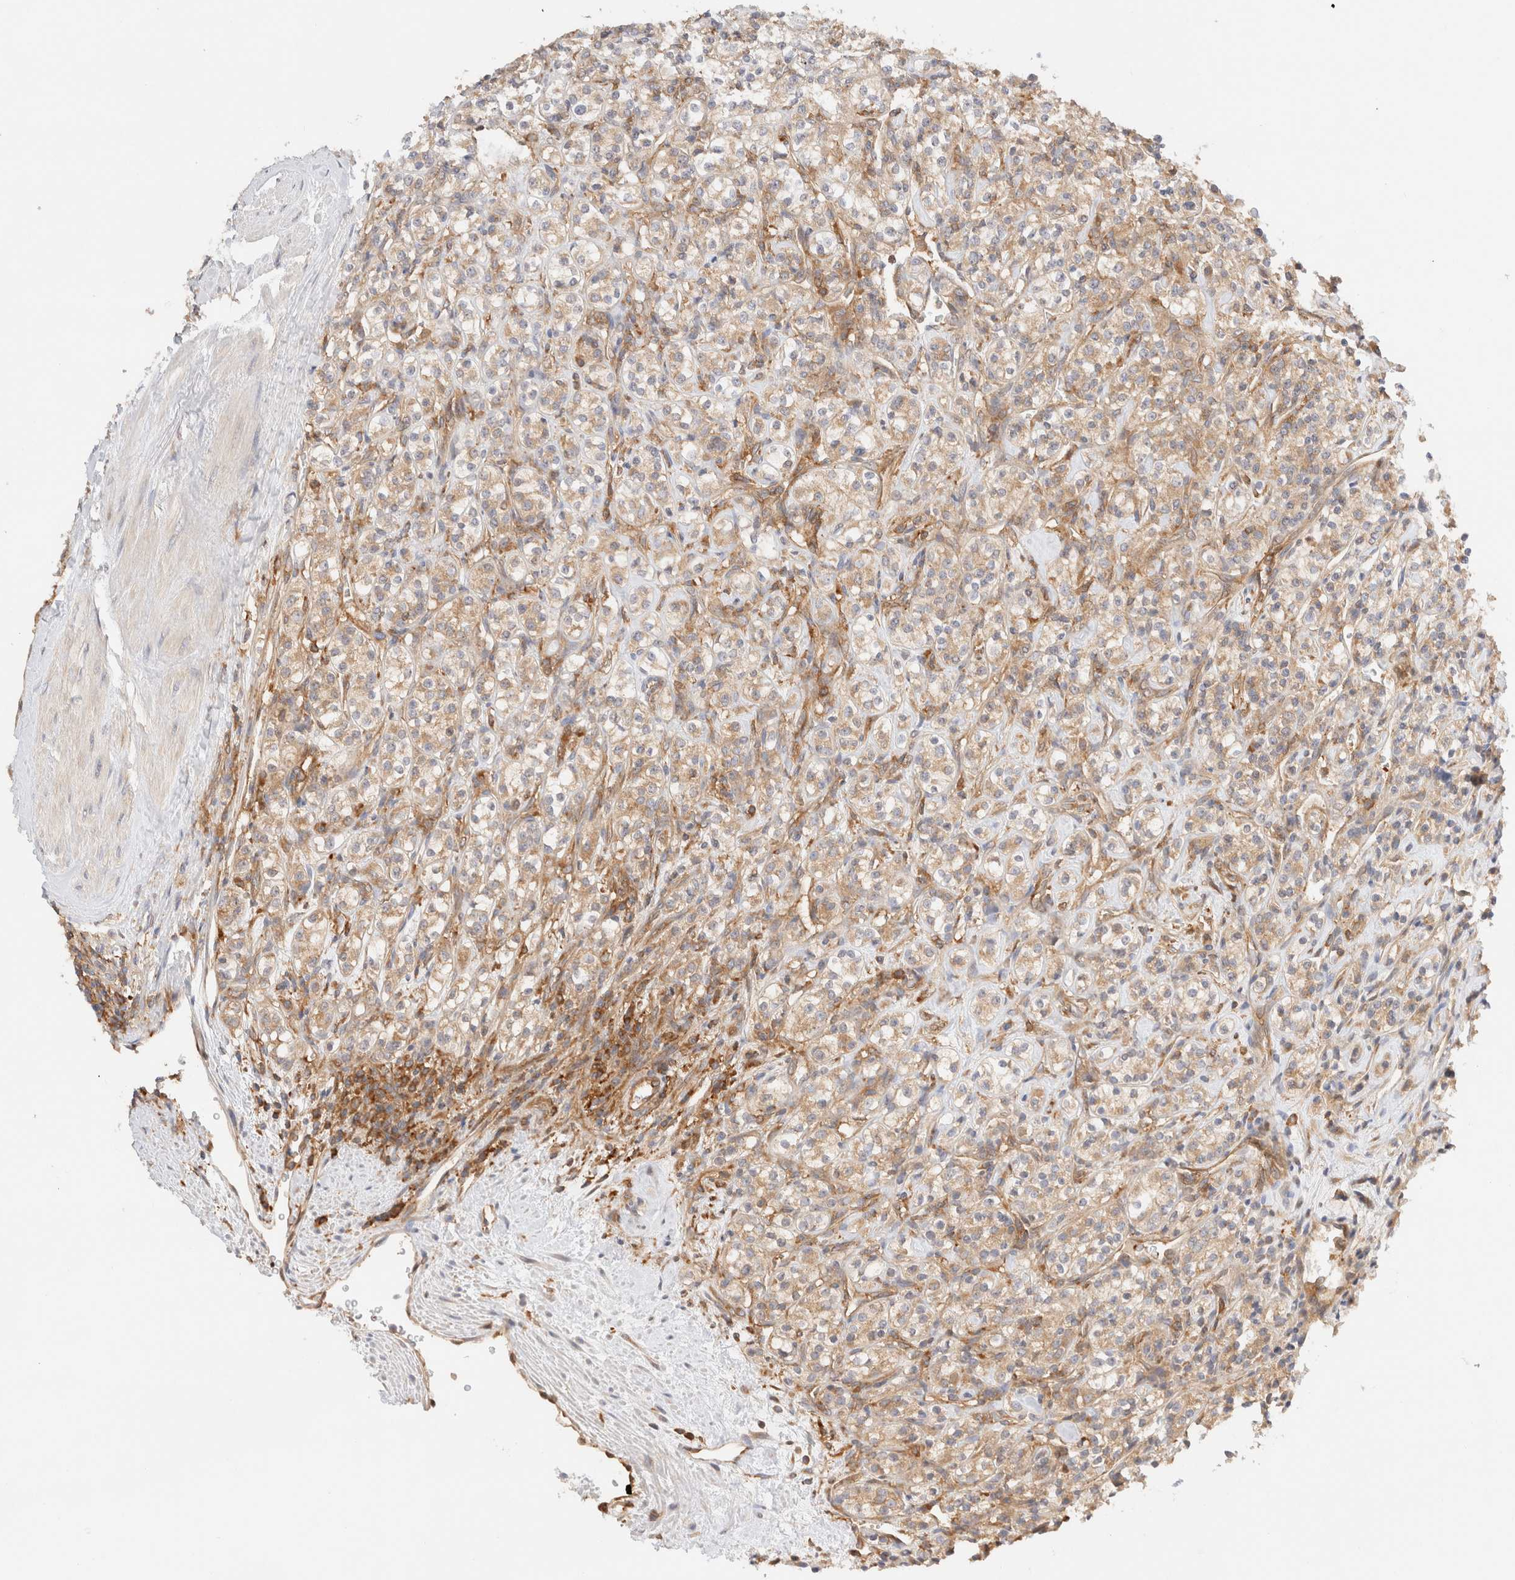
{"staining": {"intensity": "weak", "quantity": "25%-75%", "location": "cytoplasmic/membranous"}, "tissue": "renal cancer", "cell_type": "Tumor cells", "image_type": "cancer", "snomed": [{"axis": "morphology", "description": "Adenocarcinoma, NOS"}, {"axis": "topography", "description": "Kidney"}], "caption": "An immunohistochemistry (IHC) image of neoplastic tissue is shown. Protein staining in brown labels weak cytoplasmic/membranous positivity in renal cancer within tumor cells.", "gene": "RABEP1", "patient": {"sex": "male", "age": 77}}